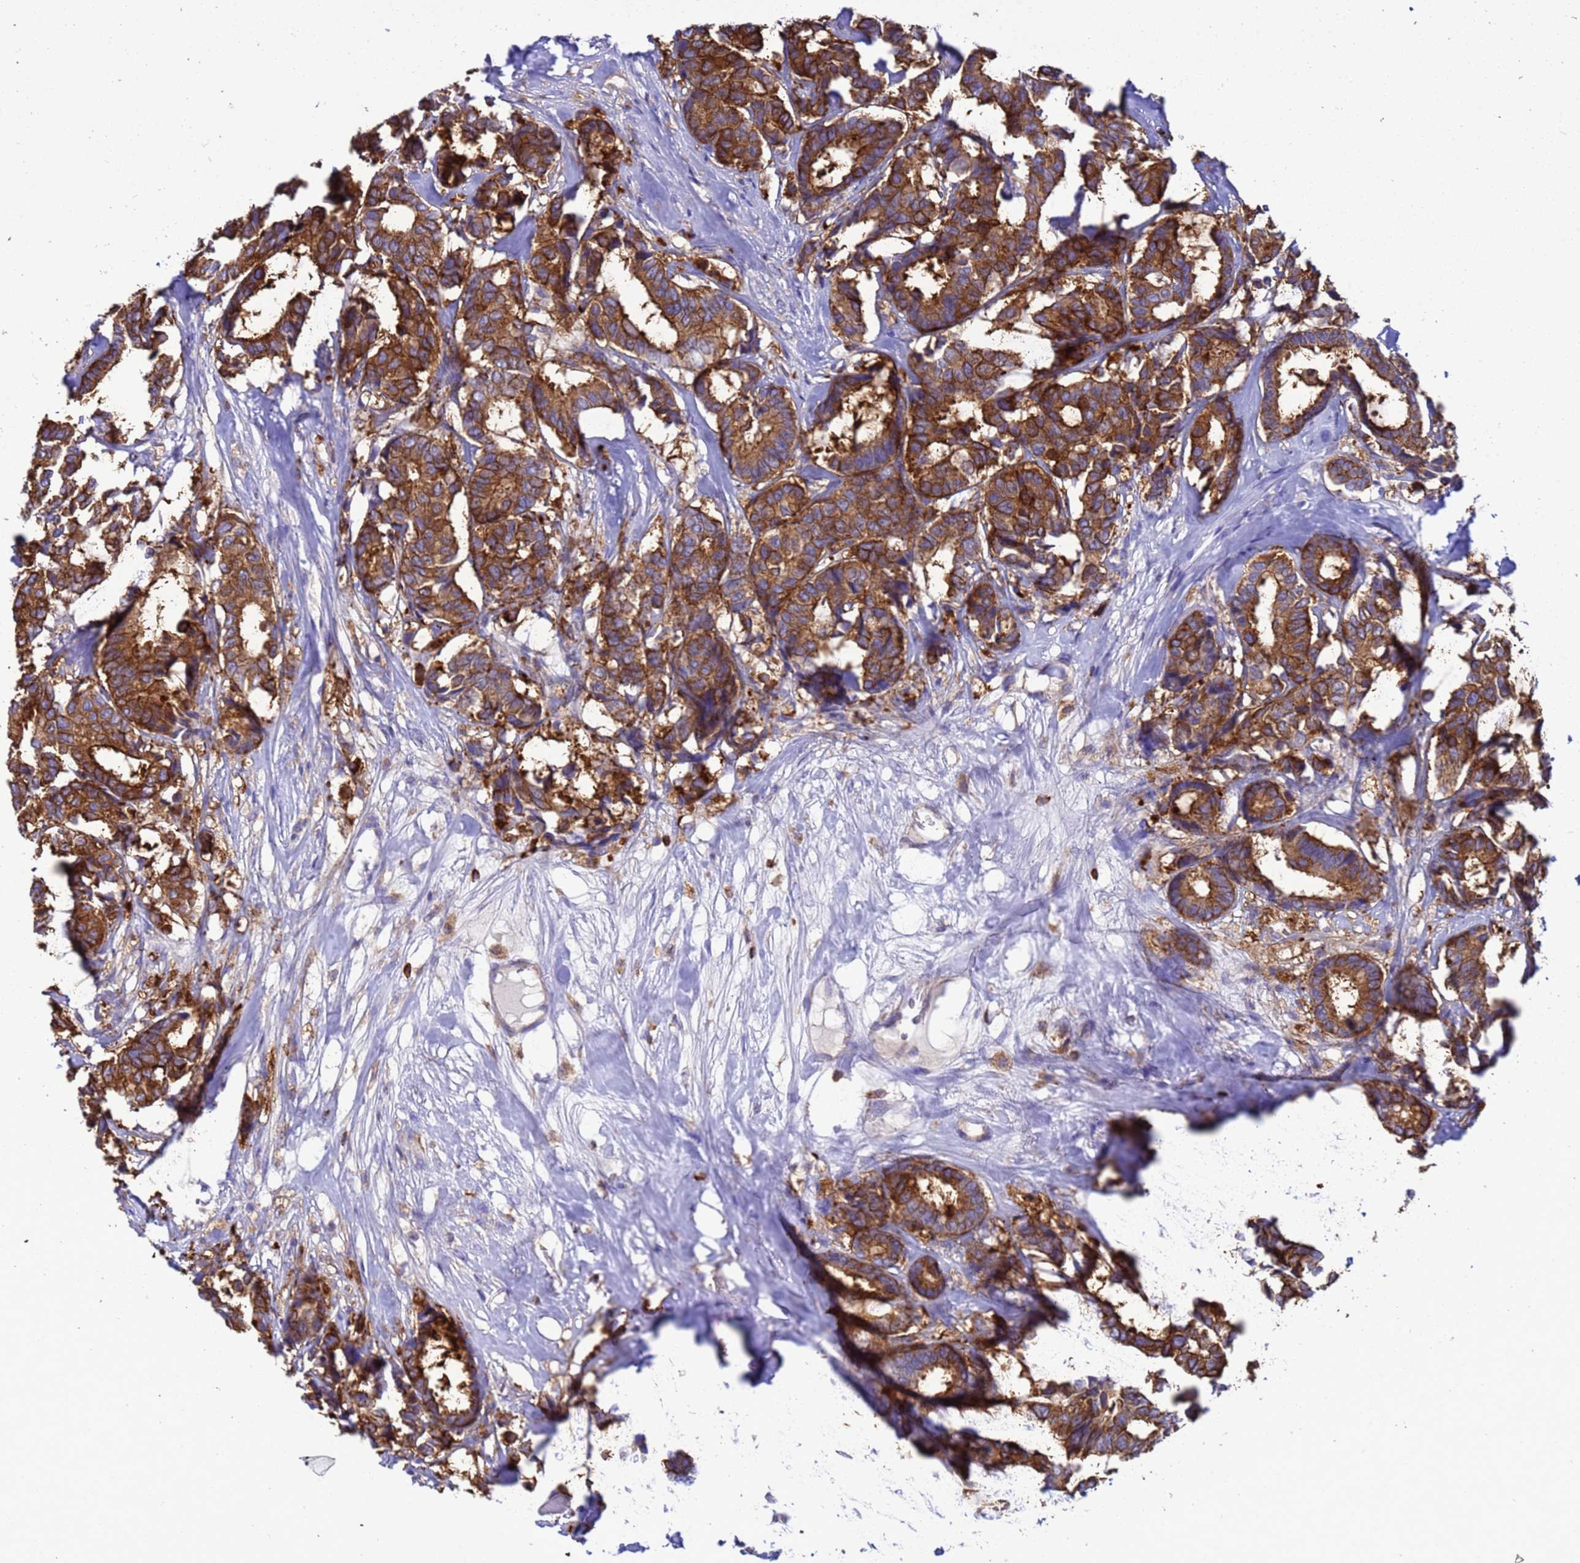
{"staining": {"intensity": "strong", "quantity": ">75%", "location": "cytoplasmic/membranous"}, "tissue": "breast cancer", "cell_type": "Tumor cells", "image_type": "cancer", "snomed": [{"axis": "morphology", "description": "Duct carcinoma"}, {"axis": "topography", "description": "Breast"}], "caption": "An IHC micrograph of tumor tissue is shown. Protein staining in brown shows strong cytoplasmic/membranous positivity in breast invasive ductal carcinoma within tumor cells.", "gene": "EZR", "patient": {"sex": "female", "age": 87}}